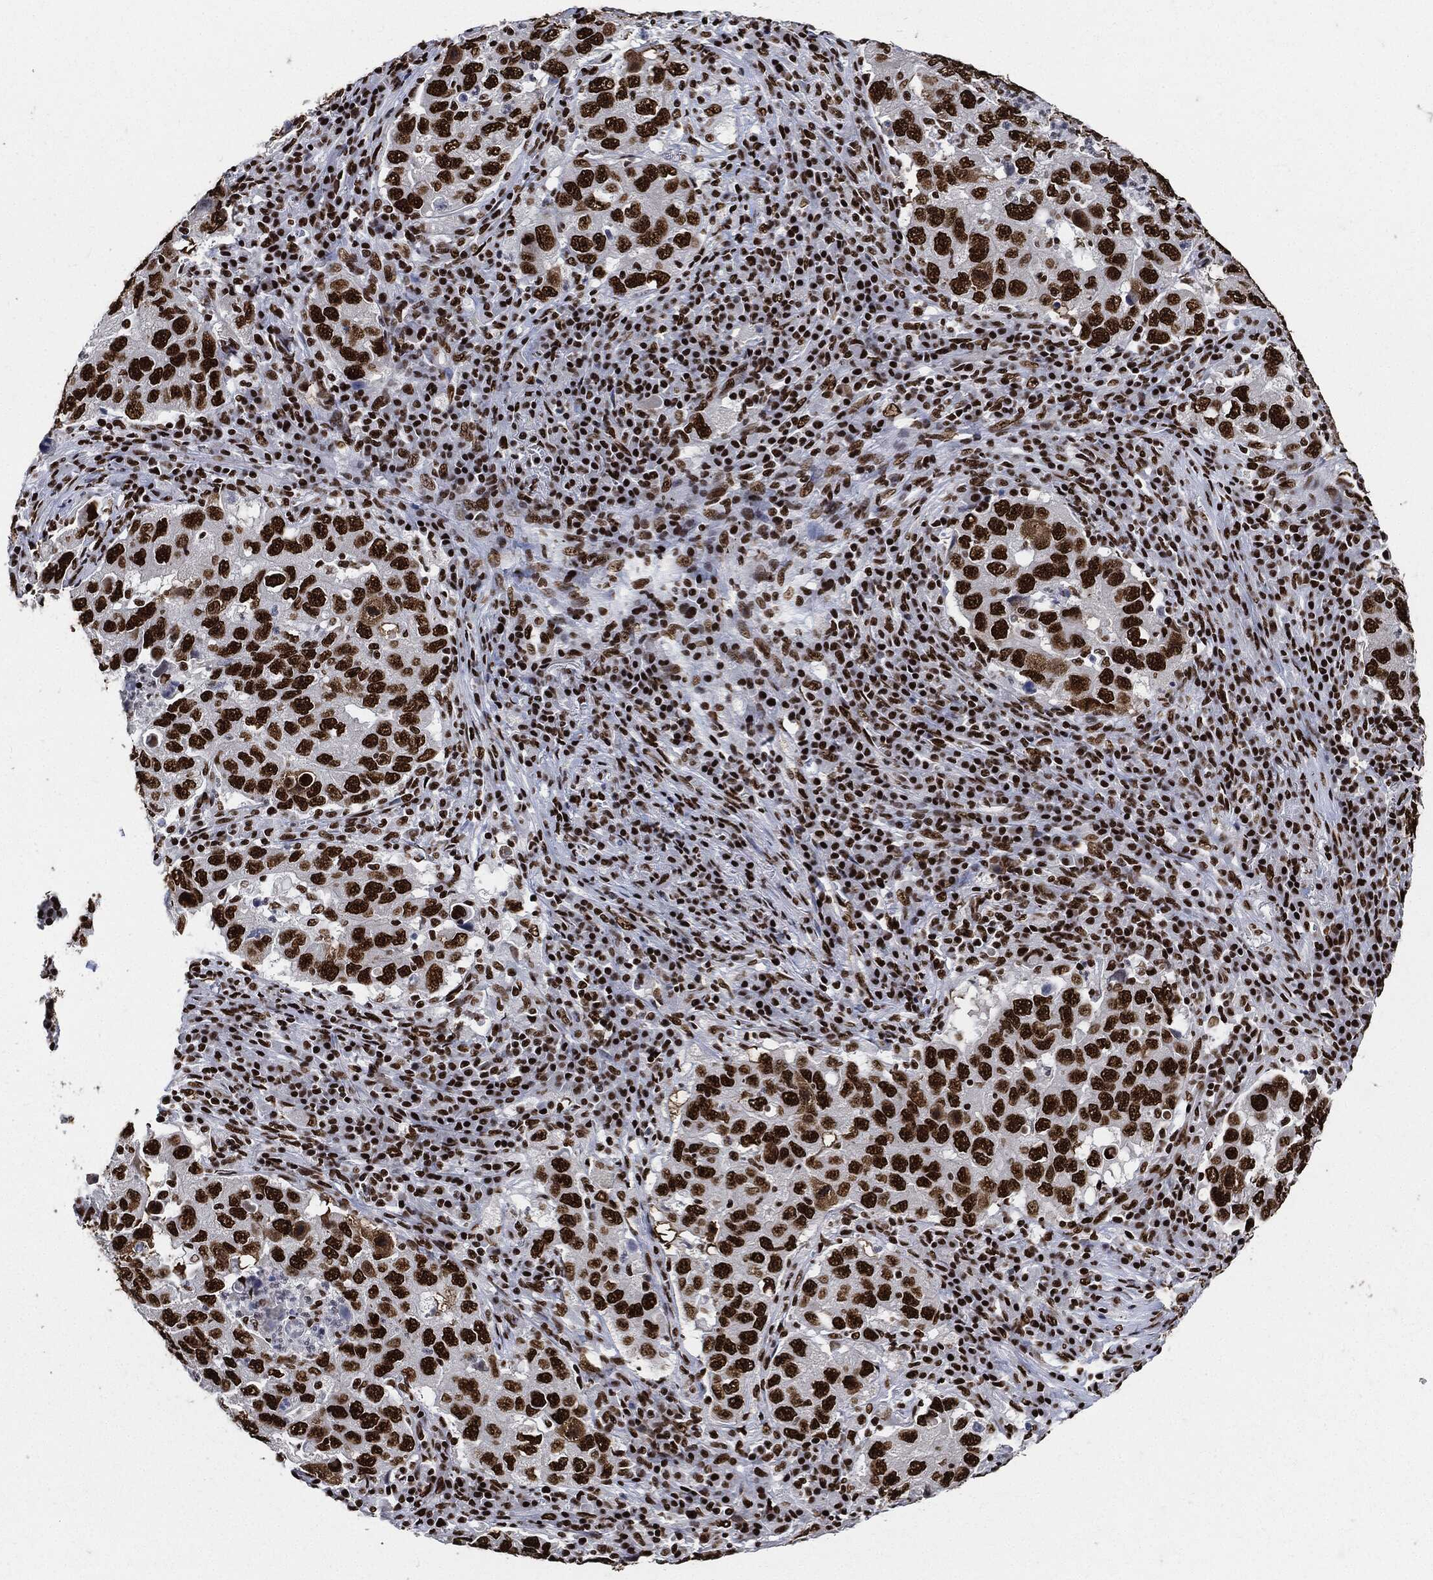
{"staining": {"intensity": "strong", "quantity": ">75%", "location": "nuclear"}, "tissue": "lung cancer", "cell_type": "Tumor cells", "image_type": "cancer", "snomed": [{"axis": "morphology", "description": "Adenocarcinoma, NOS"}, {"axis": "topography", "description": "Lung"}], "caption": "Protein expression analysis of human adenocarcinoma (lung) reveals strong nuclear positivity in about >75% of tumor cells.", "gene": "RECQL", "patient": {"sex": "male", "age": 73}}